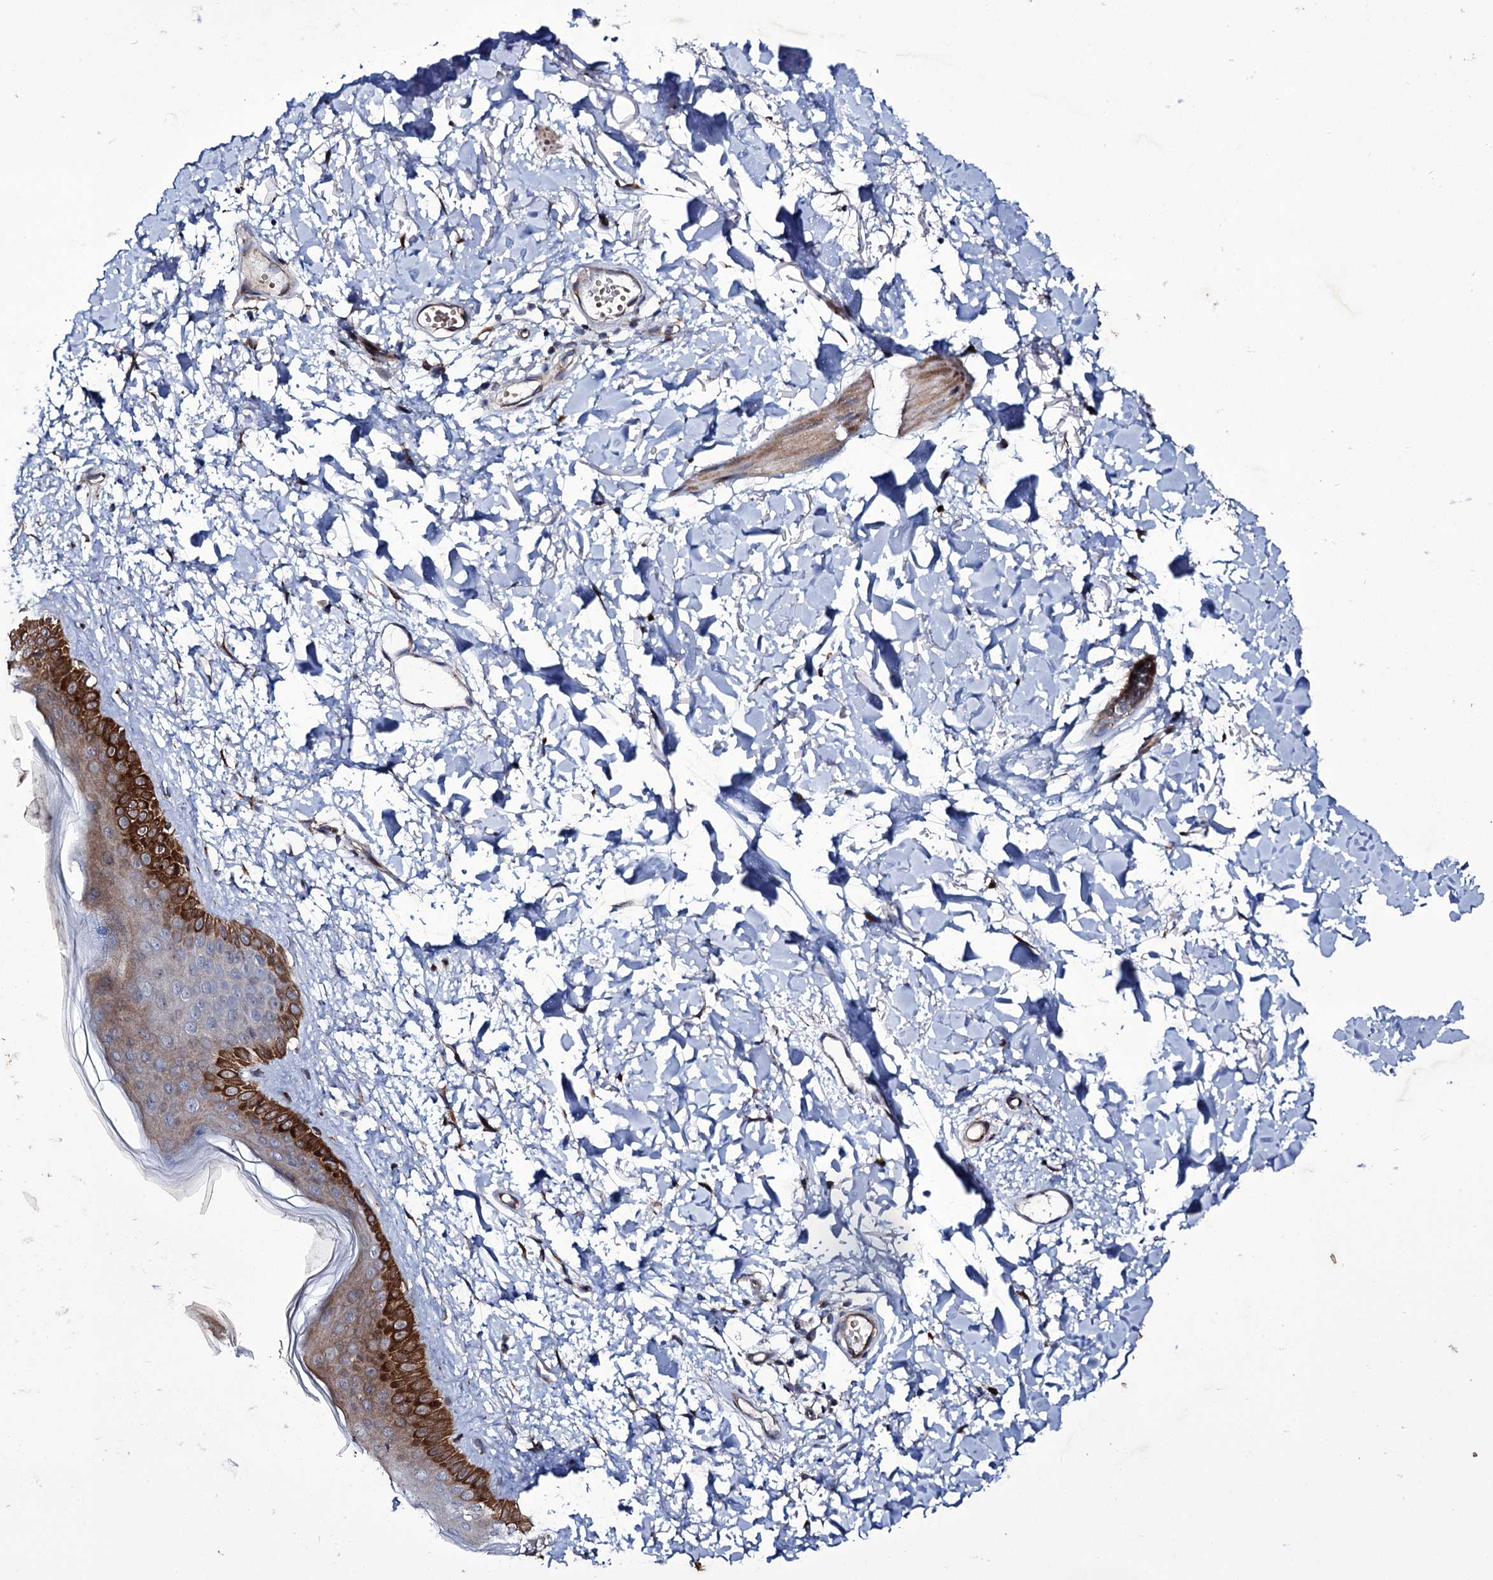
{"staining": {"intensity": "moderate", "quantity": "25%-75%", "location": "cytoplasmic/membranous,nuclear"}, "tissue": "skin", "cell_type": "Fibroblasts", "image_type": "normal", "snomed": [{"axis": "morphology", "description": "Normal tissue, NOS"}, {"axis": "topography", "description": "Skin"}], "caption": "This micrograph shows benign skin stained with immunohistochemistry to label a protein in brown. The cytoplasmic/membranous,nuclear of fibroblasts show moderate positivity for the protein. Nuclei are counter-stained blue.", "gene": "TUBGCP5", "patient": {"sex": "female", "age": 58}}